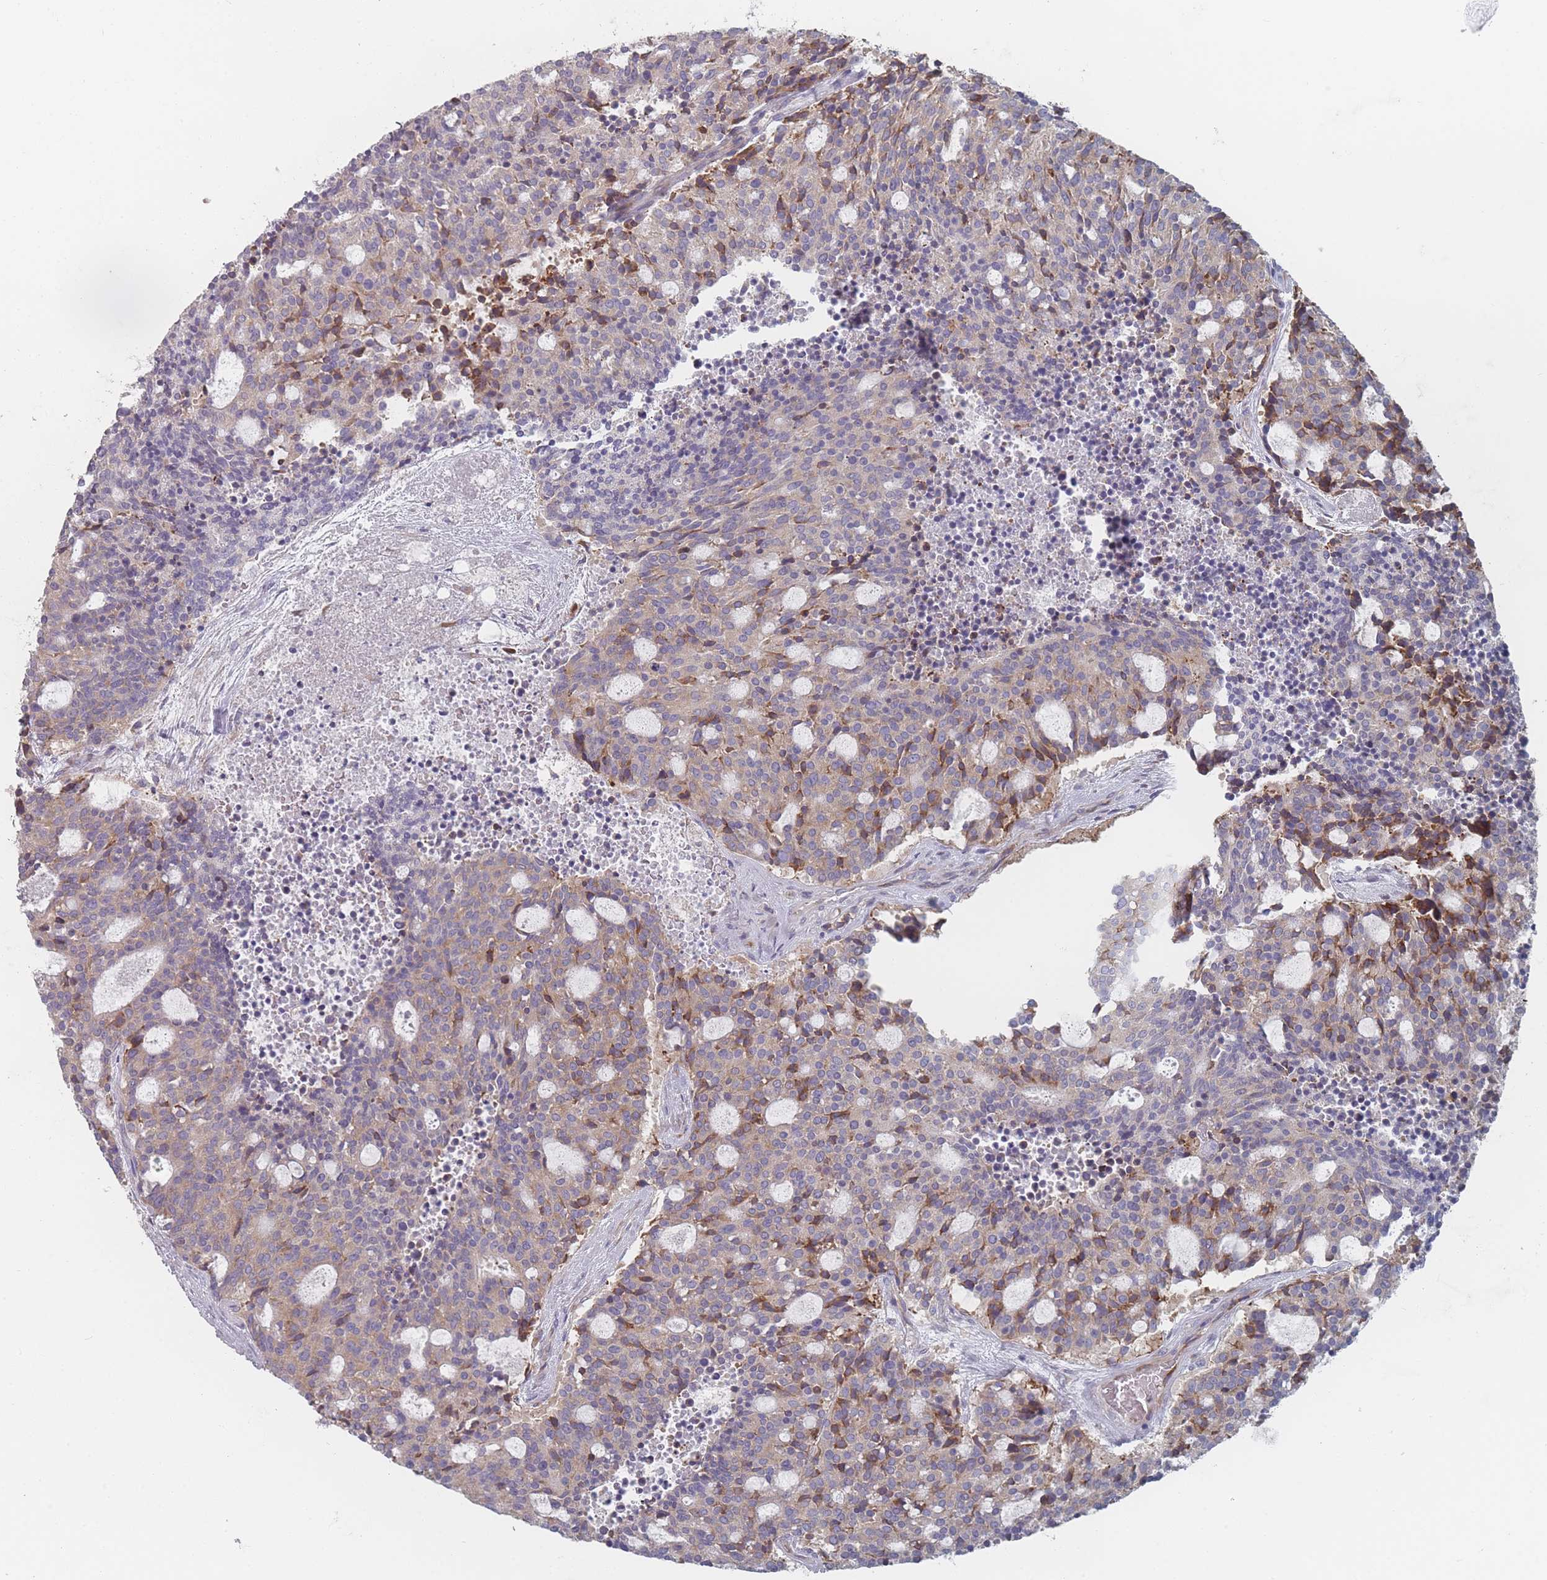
{"staining": {"intensity": "weak", "quantity": "25%-75%", "location": "cytoplasmic/membranous"}, "tissue": "carcinoid", "cell_type": "Tumor cells", "image_type": "cancer", "snomed": [{"axis": "morphology", "description": "Carcinoid, malignant, NOS"}, {"axis": "topography", "description": "Pancreas"}], "caption": "This is an image of immunohistochemistry (IHC) staining of carcinoid (malignant), which shows weak expression in the cytoplasmic/membranous of tumor cells.", "gene": "CACNG5", "patient": {"sex": "female", "age": 54}}